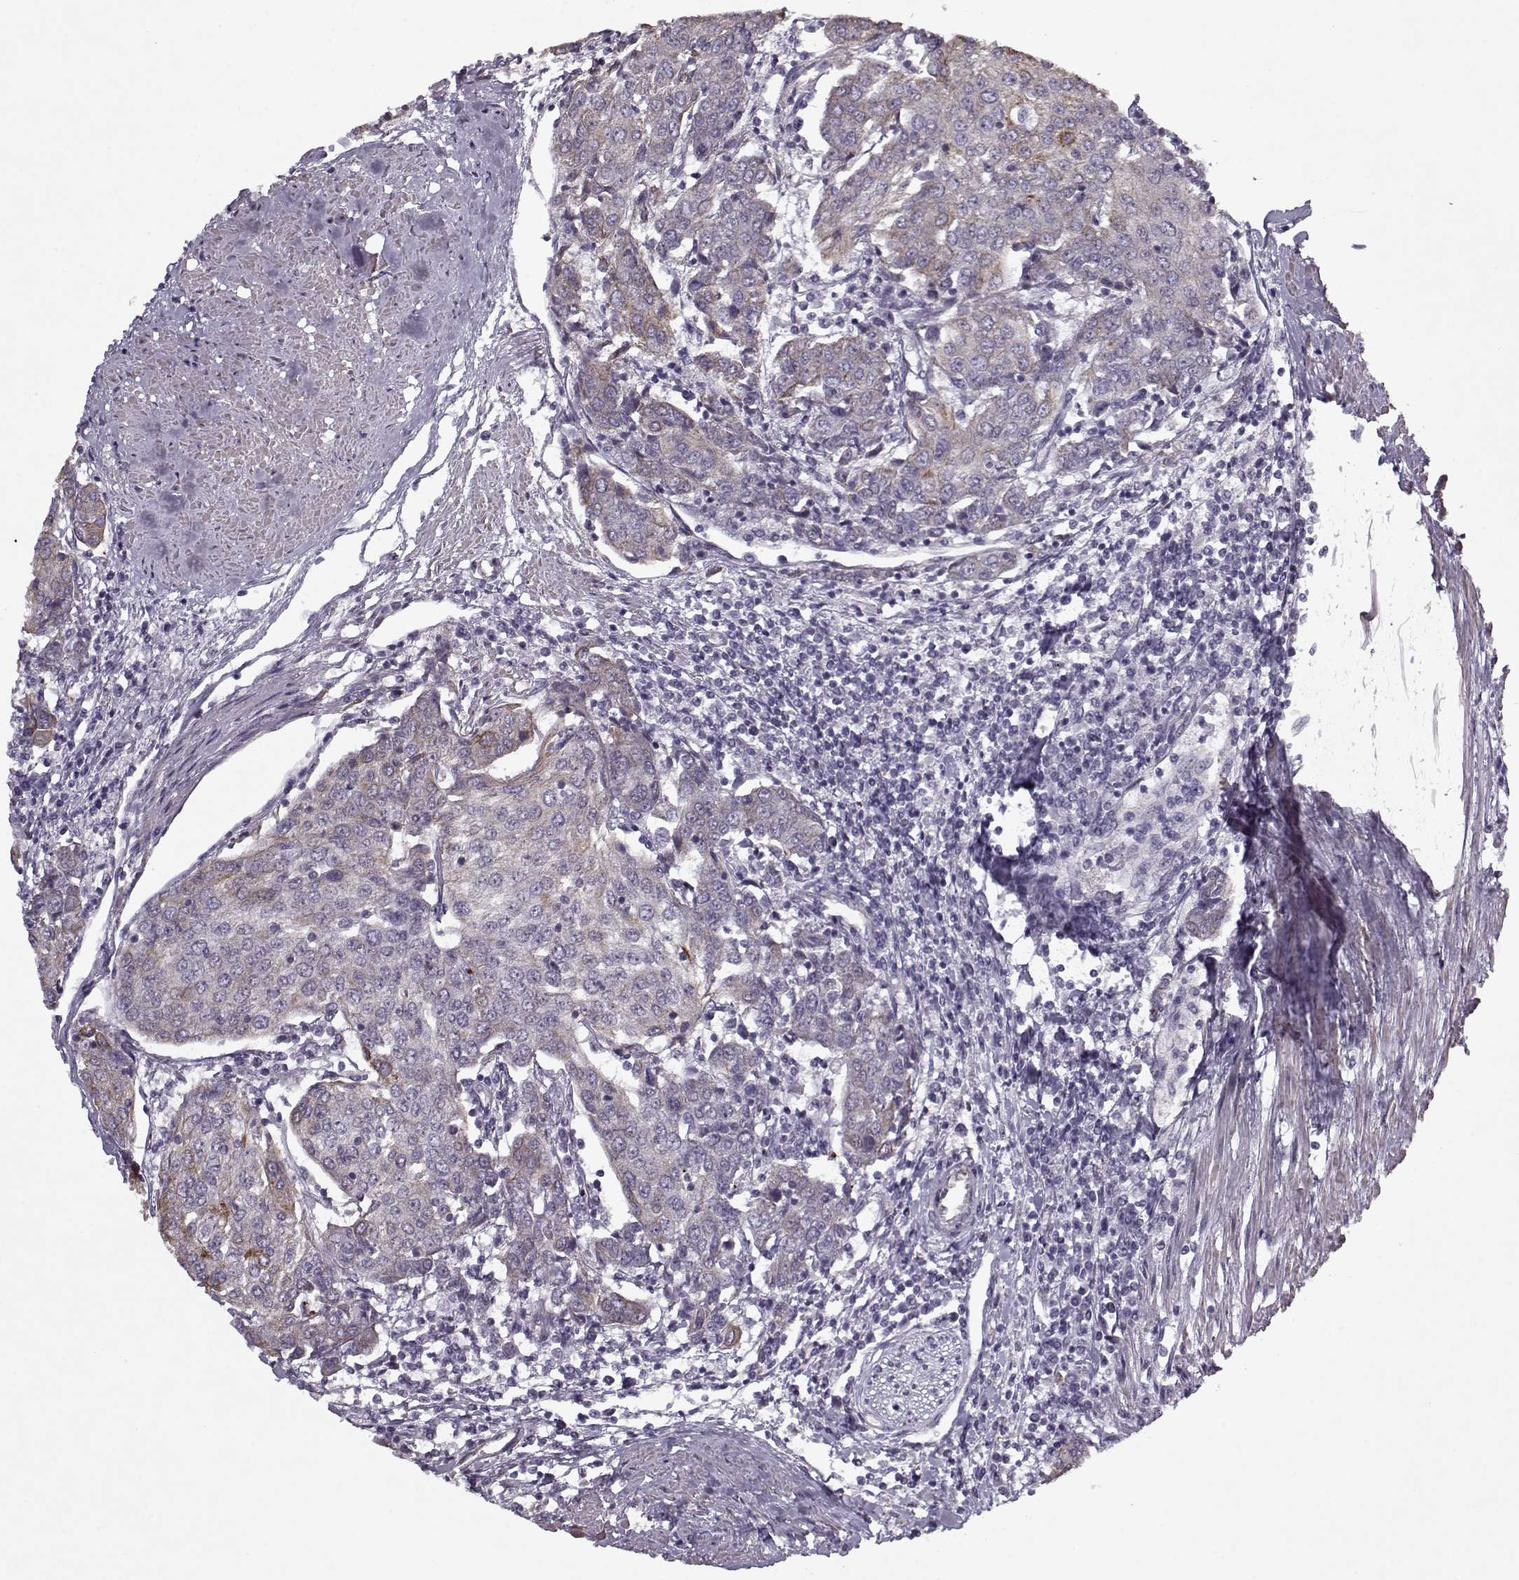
{"staining": {"intensity": "moderate", "quantity": "<25%", "location": "cytoplasmic/membranous"}, "tissue": "urothelial cancer", "cell_type": "Tumor cells", "image_type": "cancer", "snomed": [{"axis": "morphology", "description": "Urothelial carcinoma, High grade"}, {"axis": "topography", "description": "Urinary bladder"}], "caption": "Human urothelial carcinoma (high-grade) stained with a brown dye shows moderate cytoplasmic/membranous positive expression in about <25% of tumor cells.", "gene": "KRT9", "patient": {"sex": "female", "age": 85}}